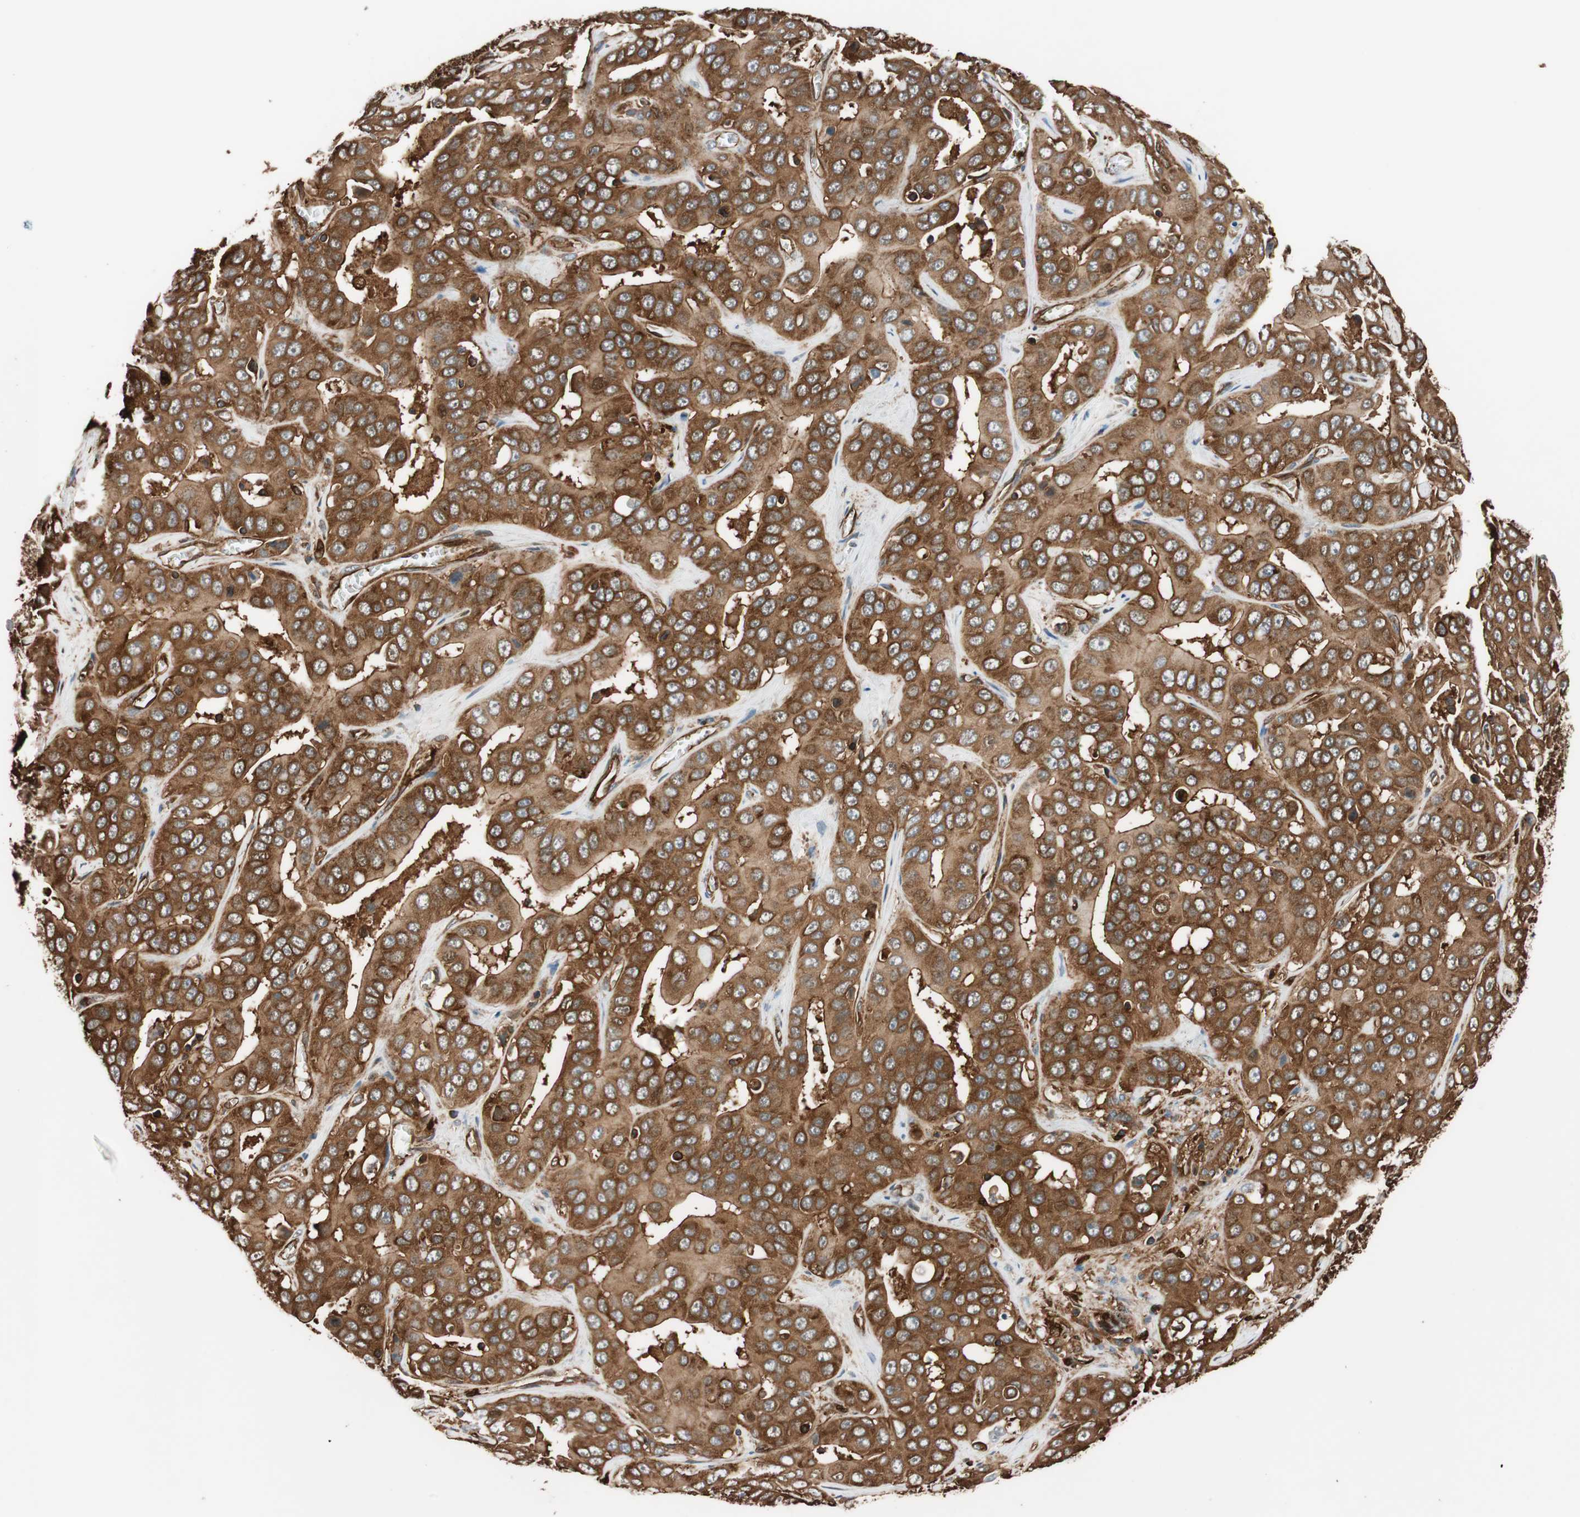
{"staining": {"intensity": "strong", "quantity": ">75%", "location": "cytoplasmic/membranous"}, "tissue": "liver cancer", "cell_type": "Tumor cells", "image_type": "cancer", "snomed": [{"axis": "morphology", "description": "Cholangiocarcinoma"}, {"axis": "topography", "description": "Liver"}], "caption": "Approximately >75% of tumor cells in liver cancer demonstrate strong cytoplasmic/membranous protein expression as visualized by brown immunohistochemical staining.", "gene": "VASP", "patient": {"sex": "female", "age": 52}}